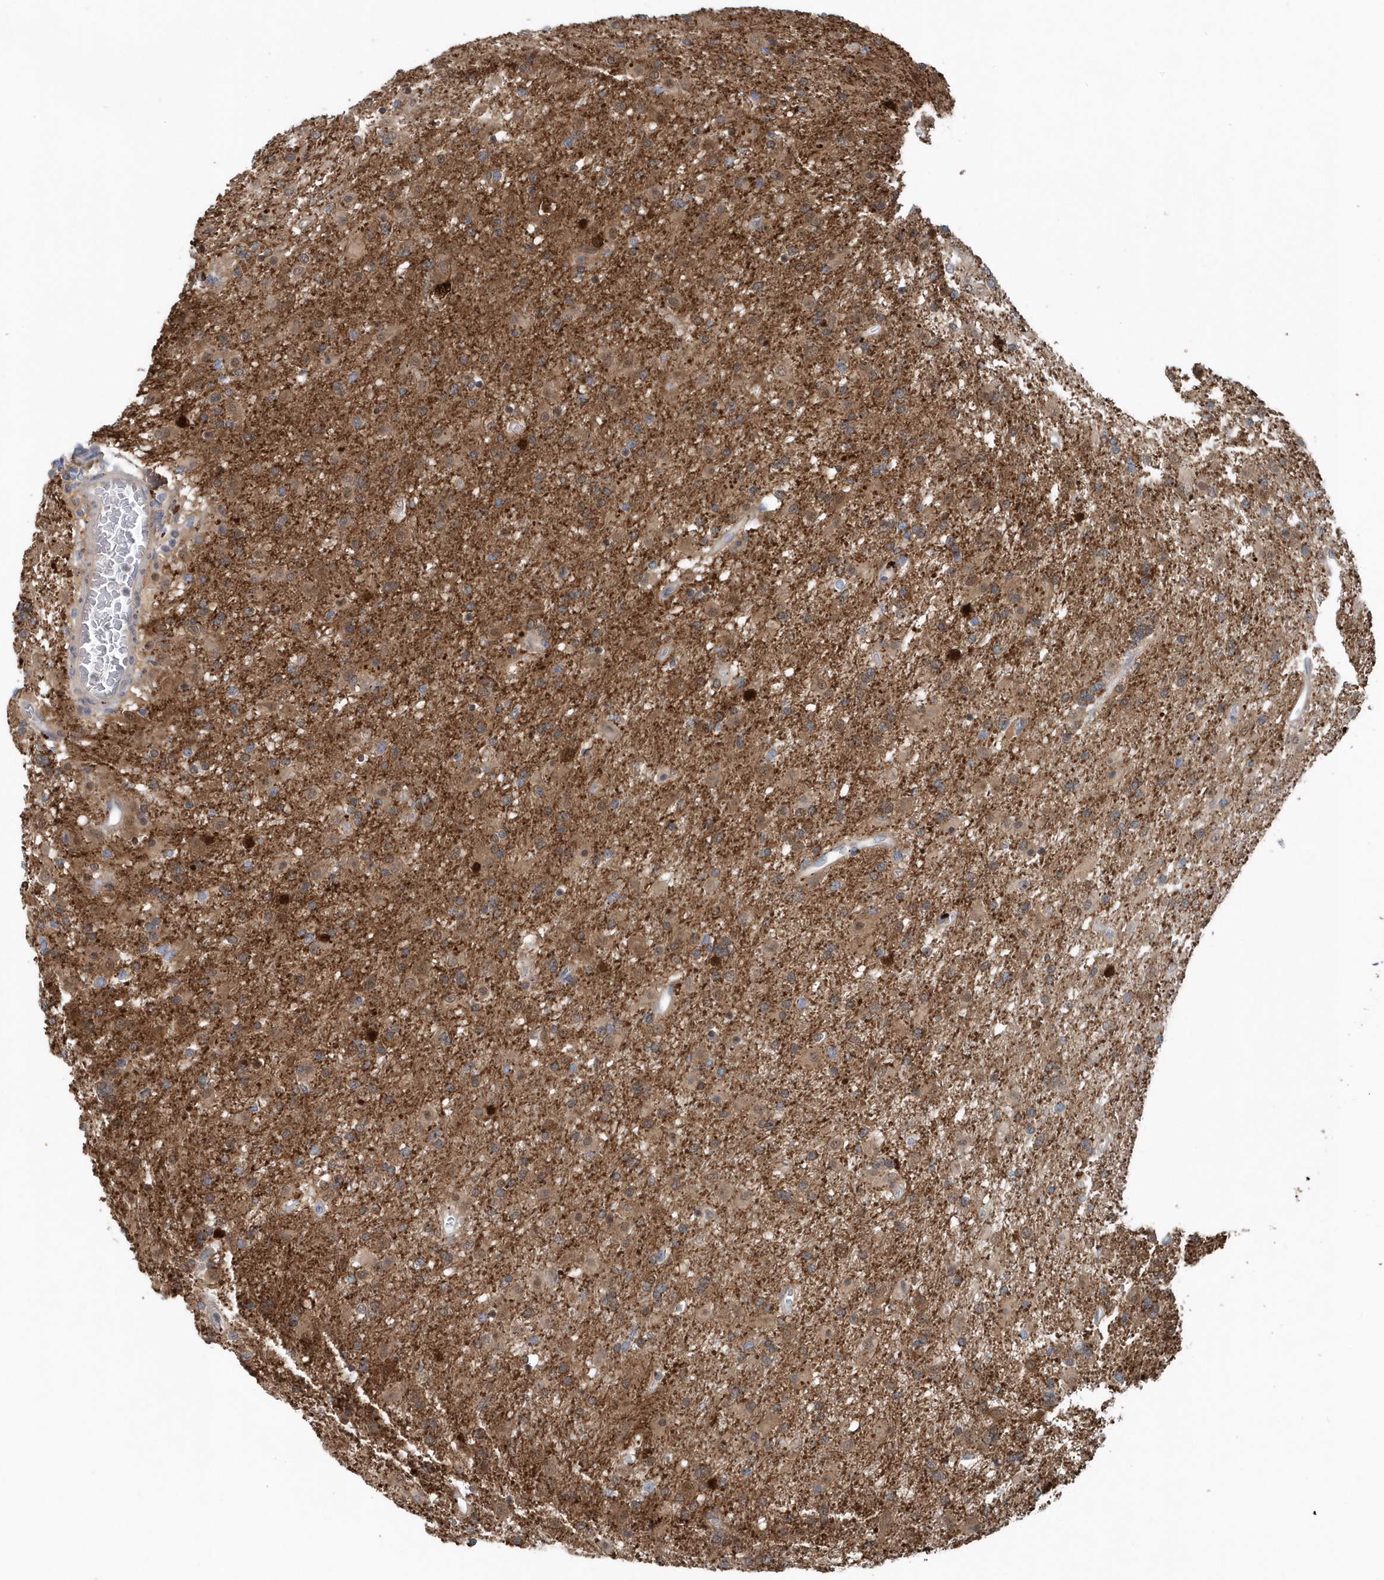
{"staining": {"intensity": "moderate", "quantity": "25%-75%", "location": "cytoplasmic/membranous"}, "tissue": "glioma", "cell_type": "Tumor cells", "image_type": "cancer", "snomed": [{"axis": "morphology", "description": "Glioma, malignant, Low grade"}, {"axis": "topography", "description": "Brain"}], "caption": "Glioma stained for a protein (brown) shows moderate cytoplasmic/membranous positive staining in about 25%-75% of tumor cells.", "gene": "PFN2", "patient": {"sex": "male", "age": 65}}